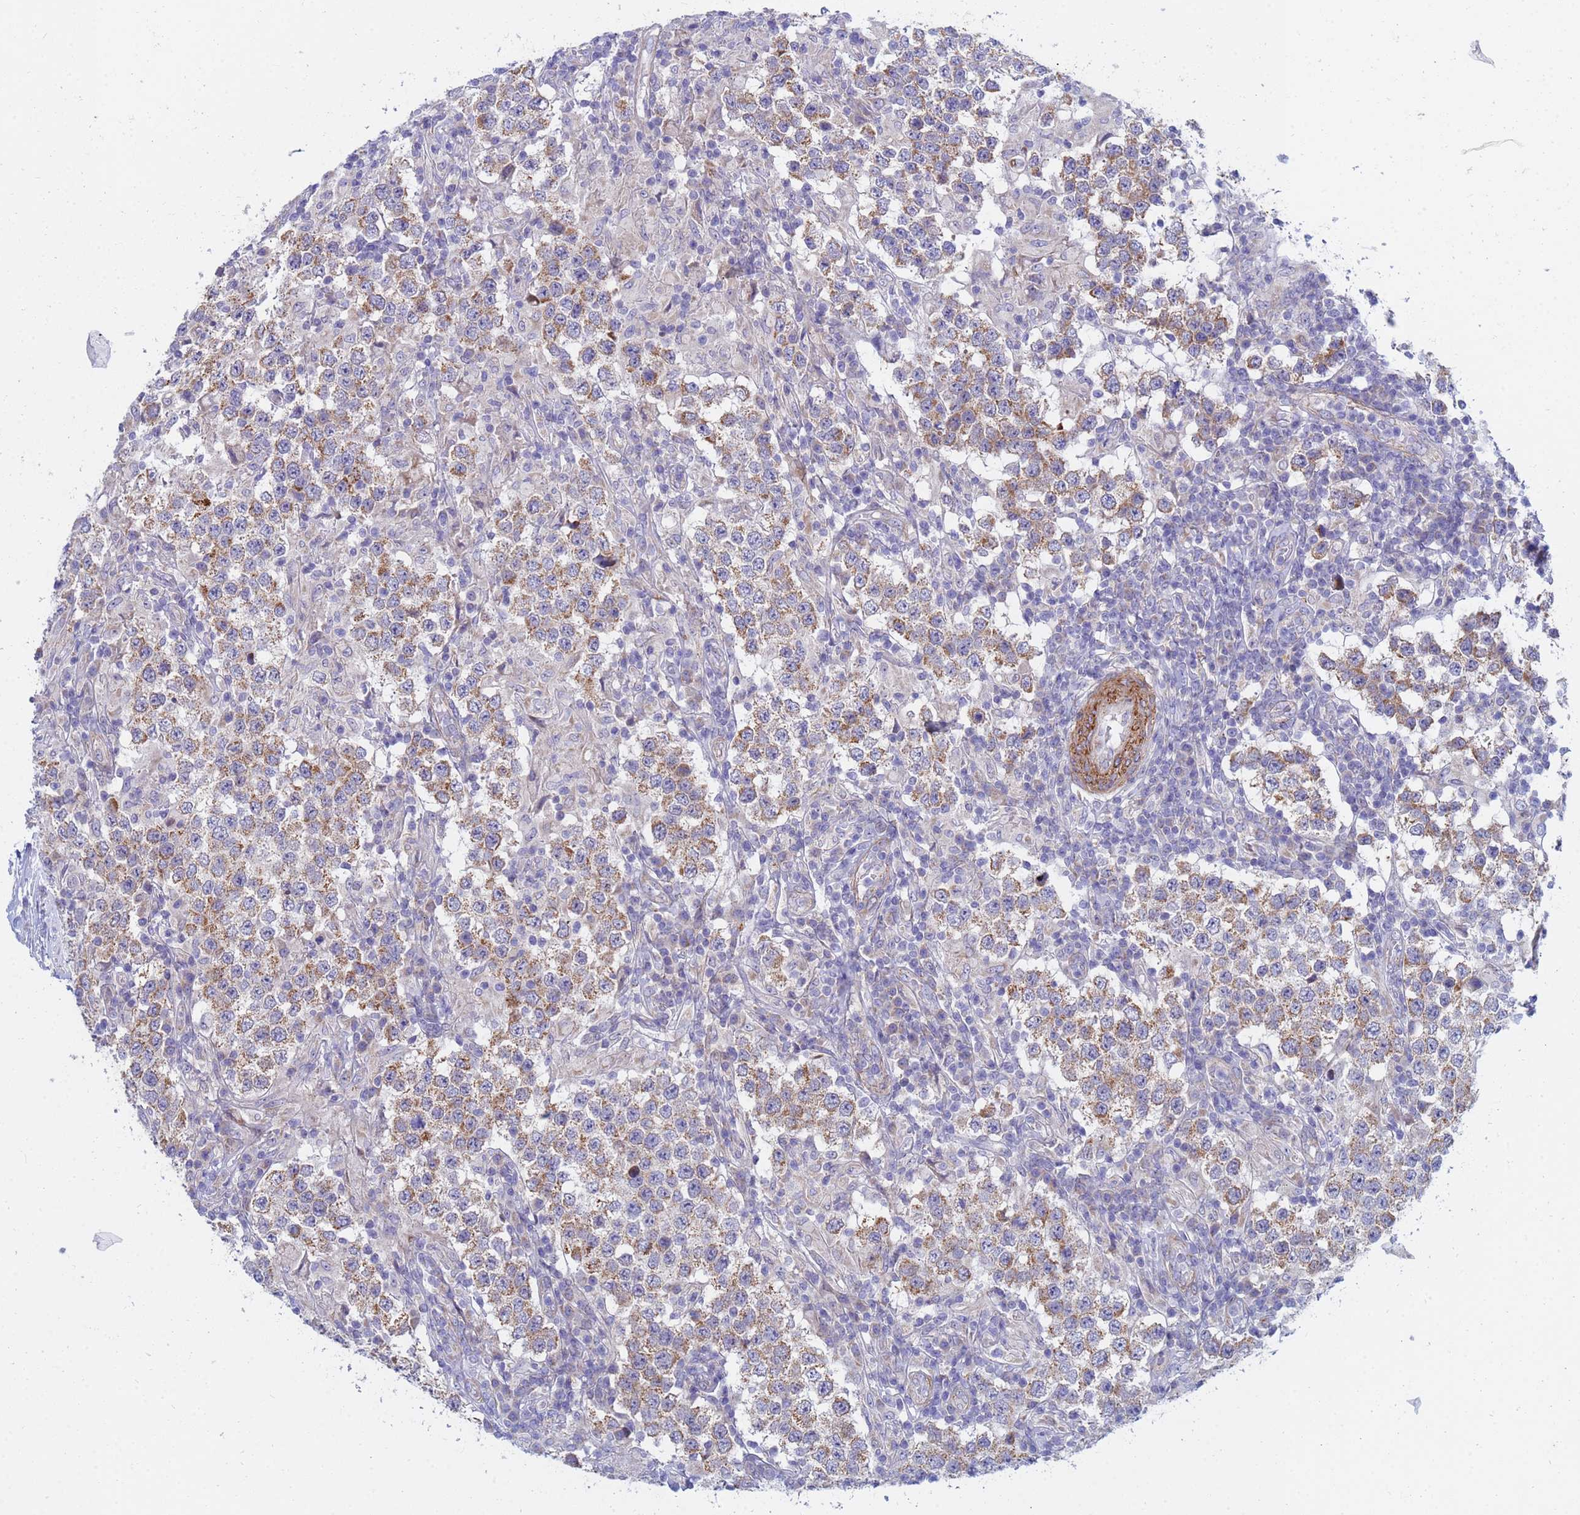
{"staining": {"intensity": "moderate", "quantity": ">75%", "location": "cytoplasmic/membranous"}, "tissue": "testis cancer", "cell_type": "Tumor cells", "image_type": "cancer", "snomed": [{"axis": "morphology", "description": "Seminoma, NOS"}, {"axis": "morphology", "description": "Carcinoma, Embryonal, NOS"}, {"axis": "topography", "description": "Testis"}], "caption": "This is a histology image of immunohistochemistry (IHC) staining of testis cancer (seminoma), which shows moderate positivity in the cytoplasmic/membranous of tumor cells.", "gene": "SDR39U1", "patient": {"sex": "male", "age": 41}}